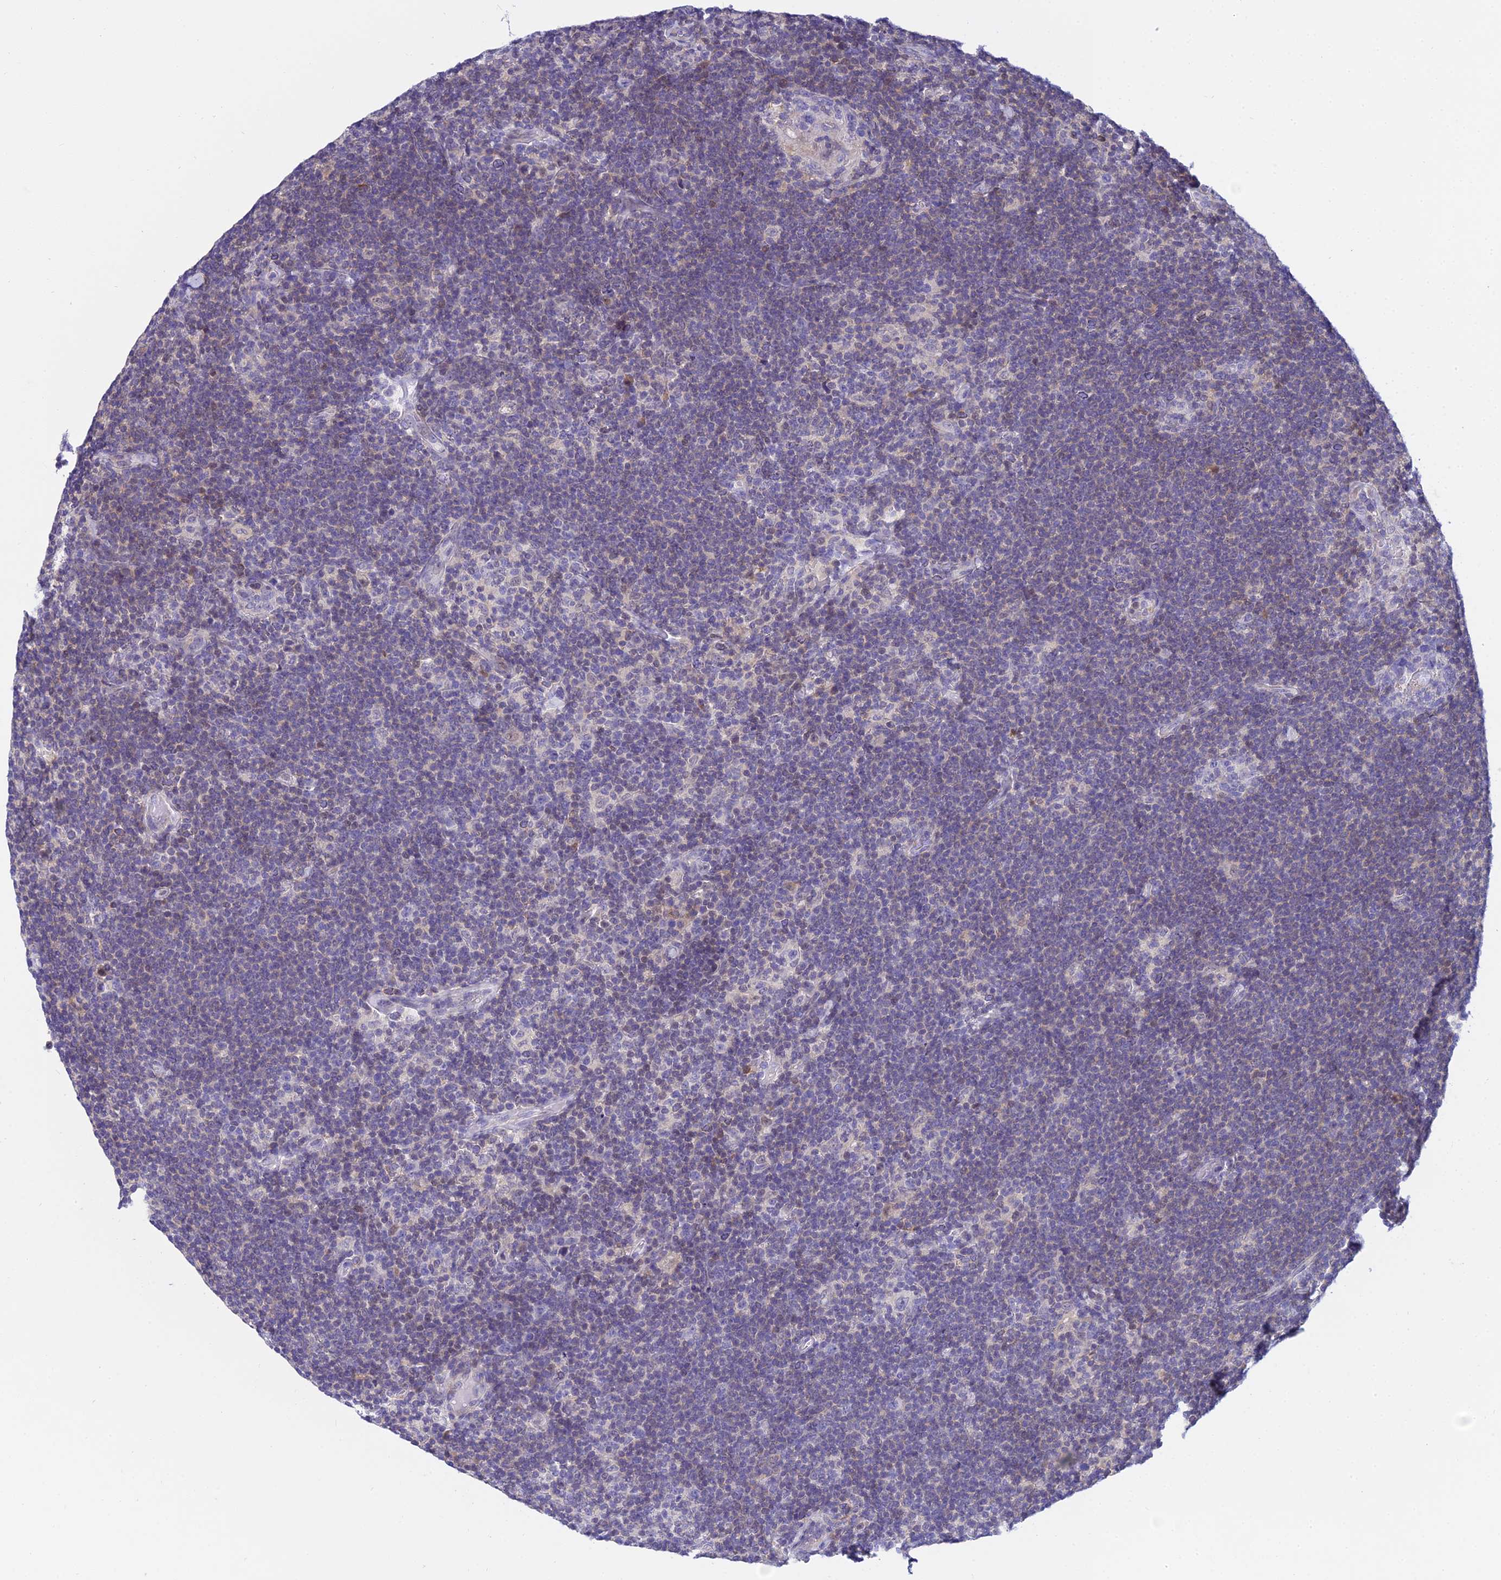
{"staining": {"intensity": "negative", "quantity": "none", "location": "none"}, "tissue": "lymphoma", "cell_type": "Tumor cells", "image_type": "cancer", "snomed": [{"axis": "morphology", "description": "Hodgkin's disease, NOS"}, {"axis": "topography", "description": "Lymph node"}], "caption": "This is a micrograph of immunohistochemistry (IHC) staining of Hodgkin's disease, which shows no expression in tumor cells.", "gene": "ZMIZ1", "patient": {"sex": "female", "age": 57}}